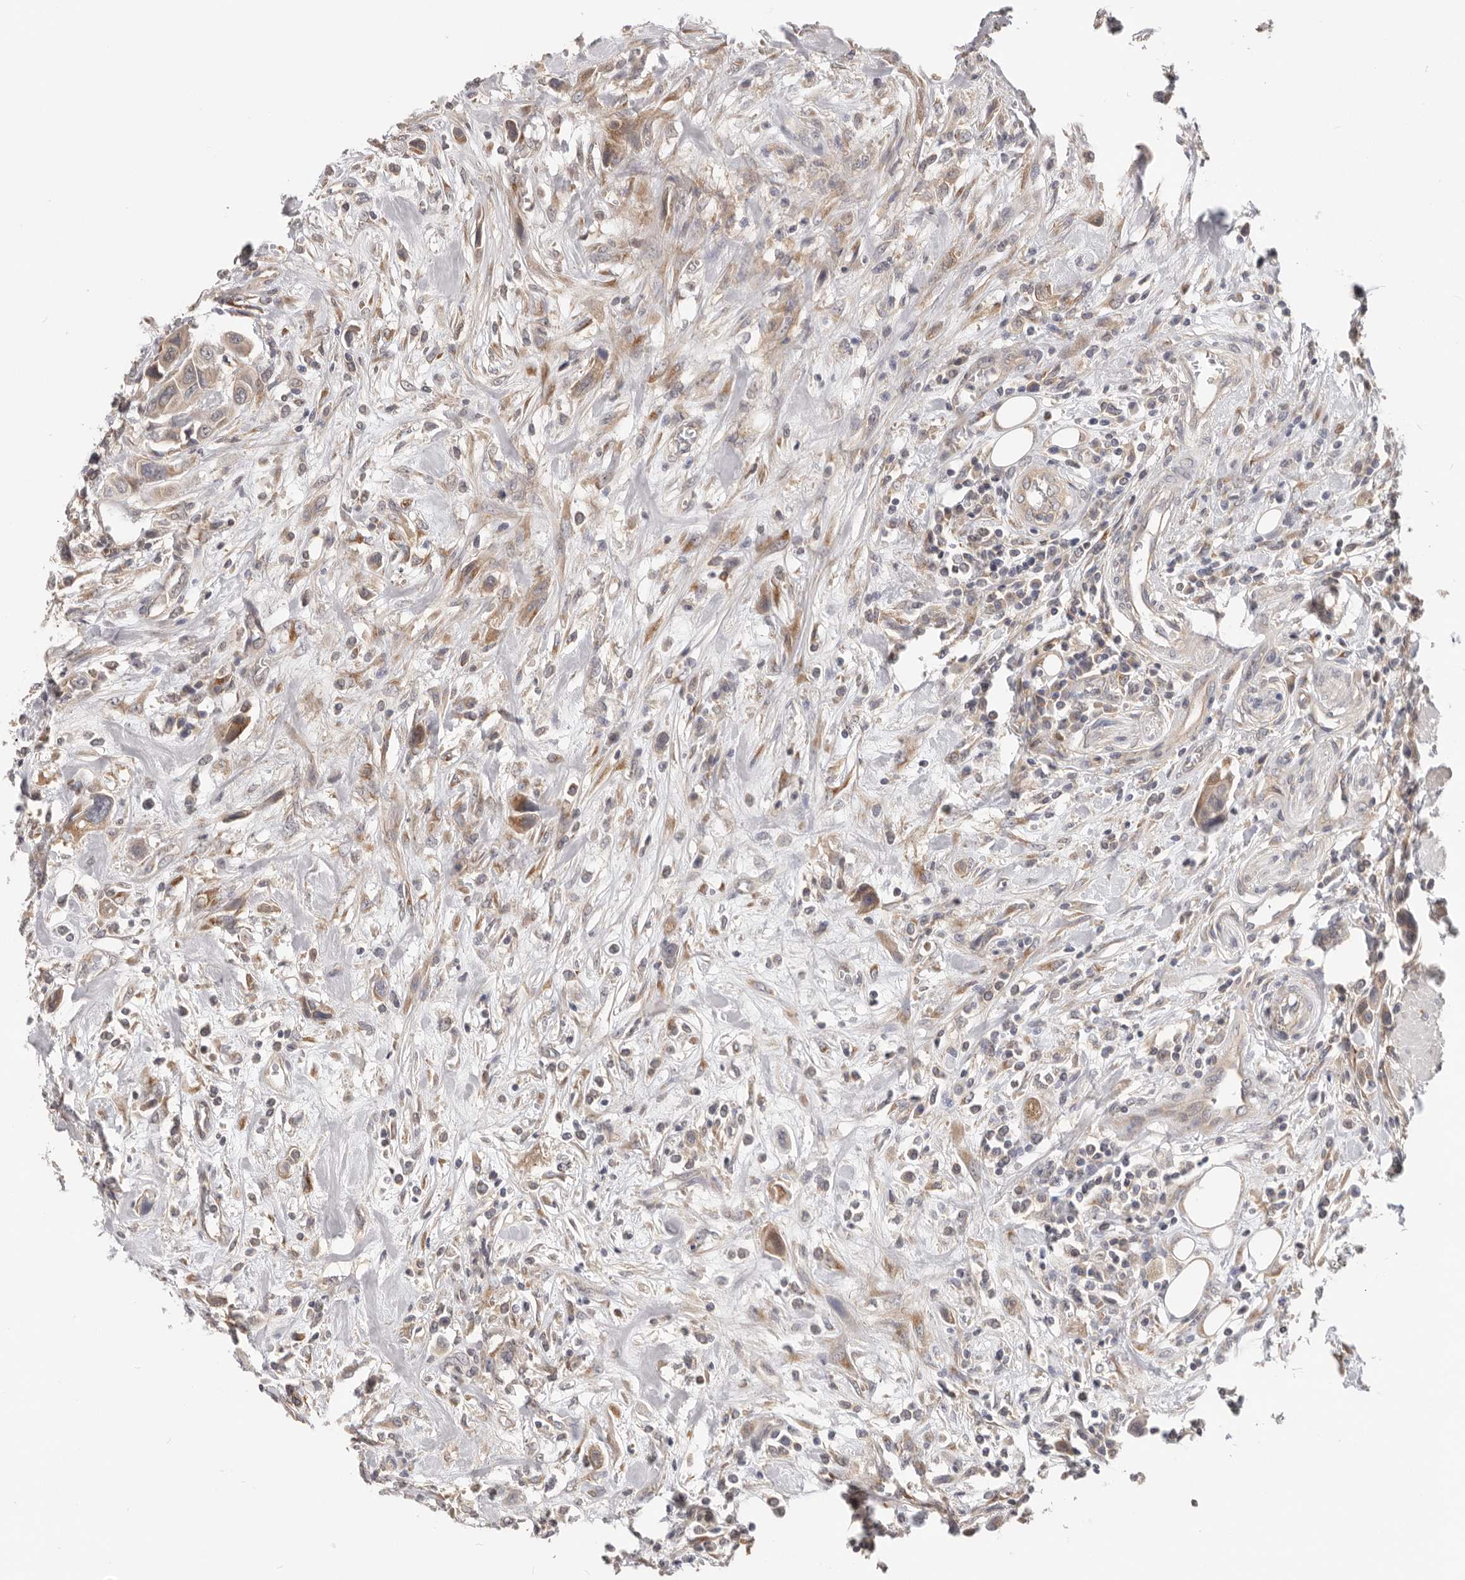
{"staining": {"intensity": "moderate", "quantity": "<25%", "location": "cytoplasmic/membranous"}, "tissue": "urothelial cancer", "cell_type": "Tumor cells", "image_type": "cancer", "snomed": [{"axis": "morphology", "description": "Urothelial carcinoma, High grade"}, {"axis": "topography", "description": "Urinary bladder"}], "caption": "IHC photomicrograph of neoplastic tissue: human high-grade urothelial carcinoma stained using immunohistochemistry reveals low levels of moderate protein expression localized specifically in the cytoplasmic/membranous of tumor cells, appearing as a cytoplasmic/membranous brown color.", "gene": "LRP6", "patient": {"sex": "male", "age": 50}}